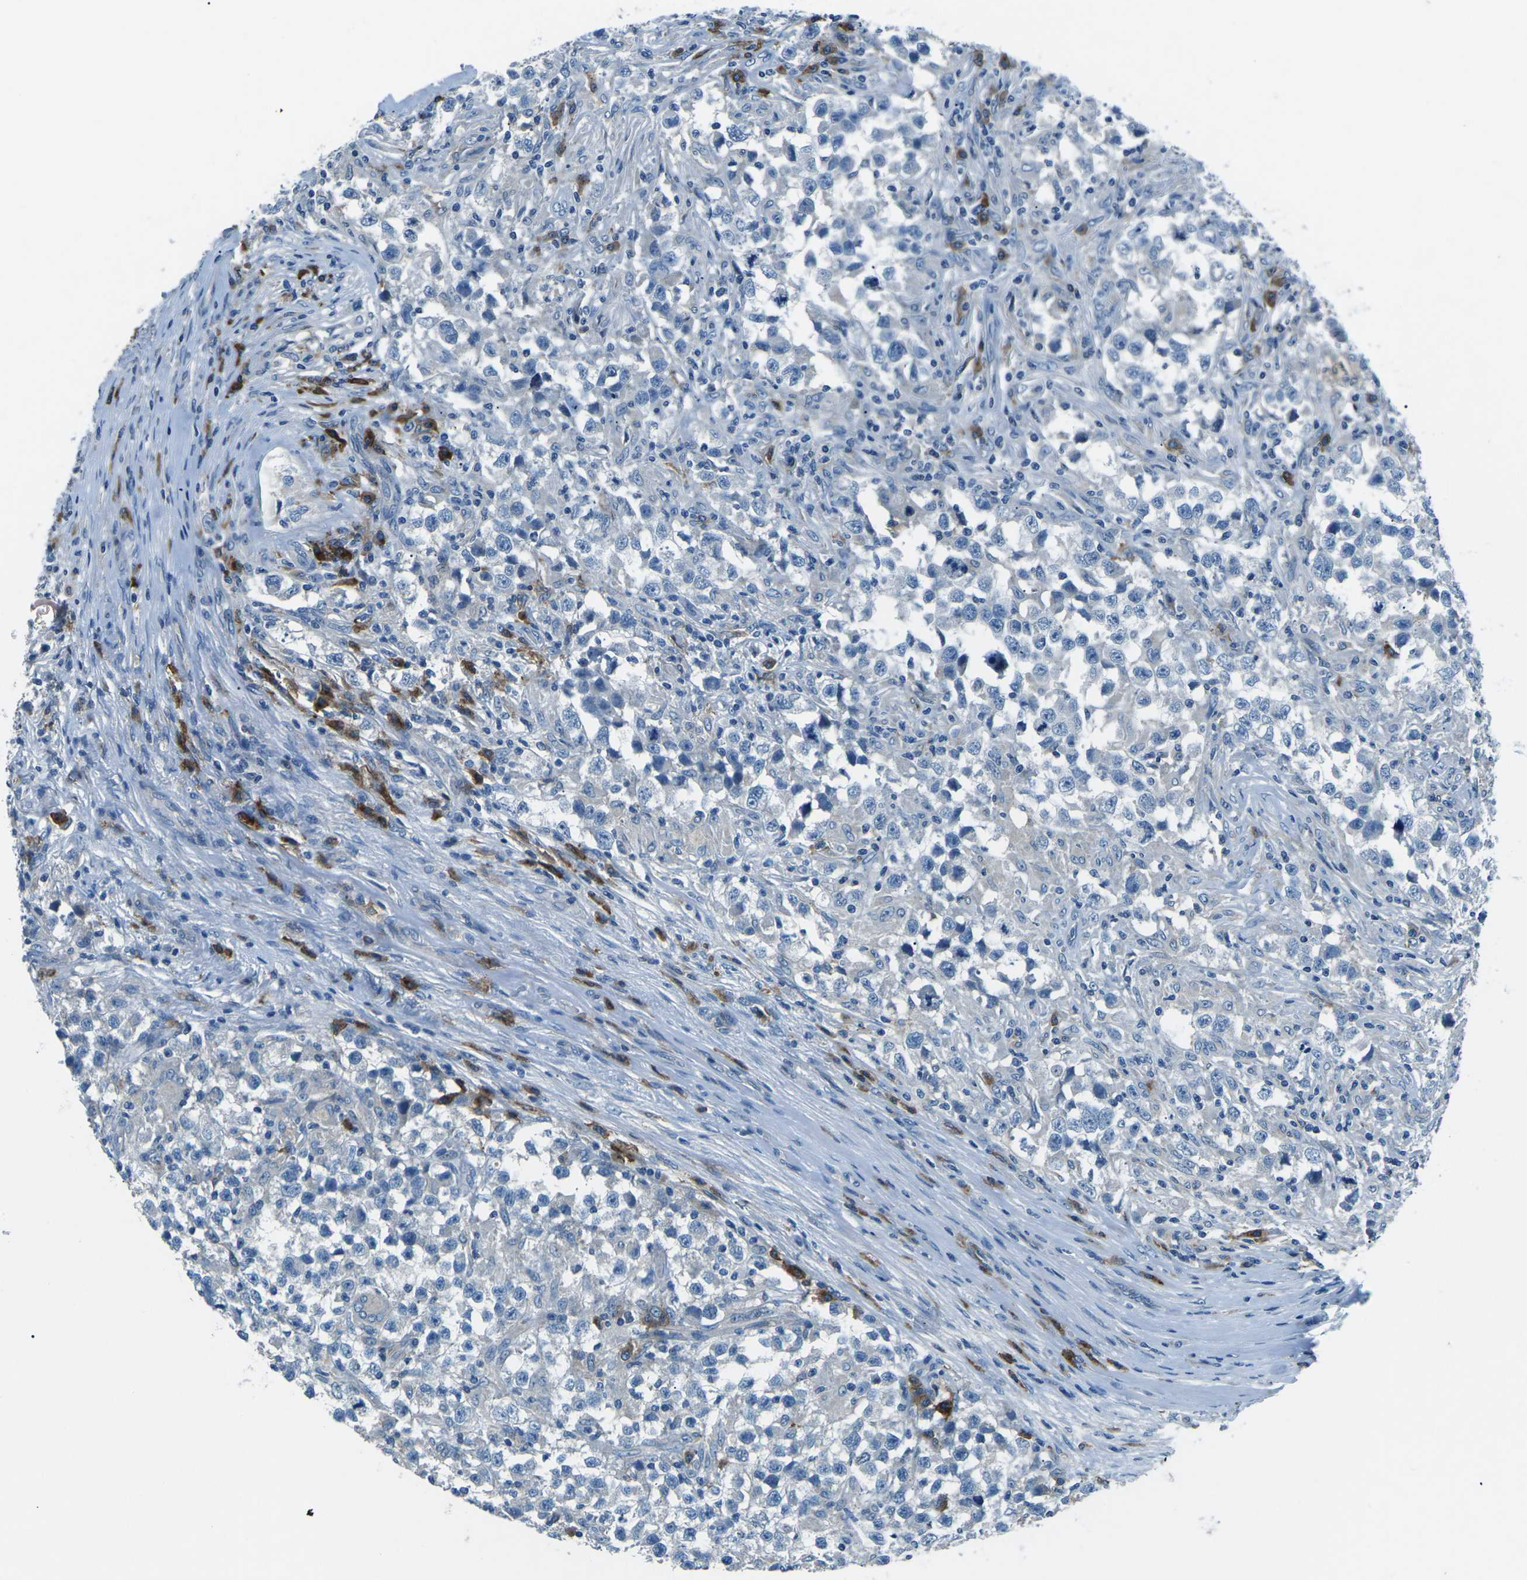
{"staining": {"intensity": "negative", "quantity": "none", "location": "none"}, "tissue": "testis cancer", "cell_type": "Tumor cells", "image_type": "cancer", "snomed": [{"axis": "morphology", "description": "Carcinoma, Embryonal, NOS"}, {"axis": "topography", "description": "Testis"}], "caption": "The micrograph displays no significant staining in tumor cells of embryonal carcinoma (testis).", "gene": "CD1D", "patient": {"sex": "male", "age": 21}}